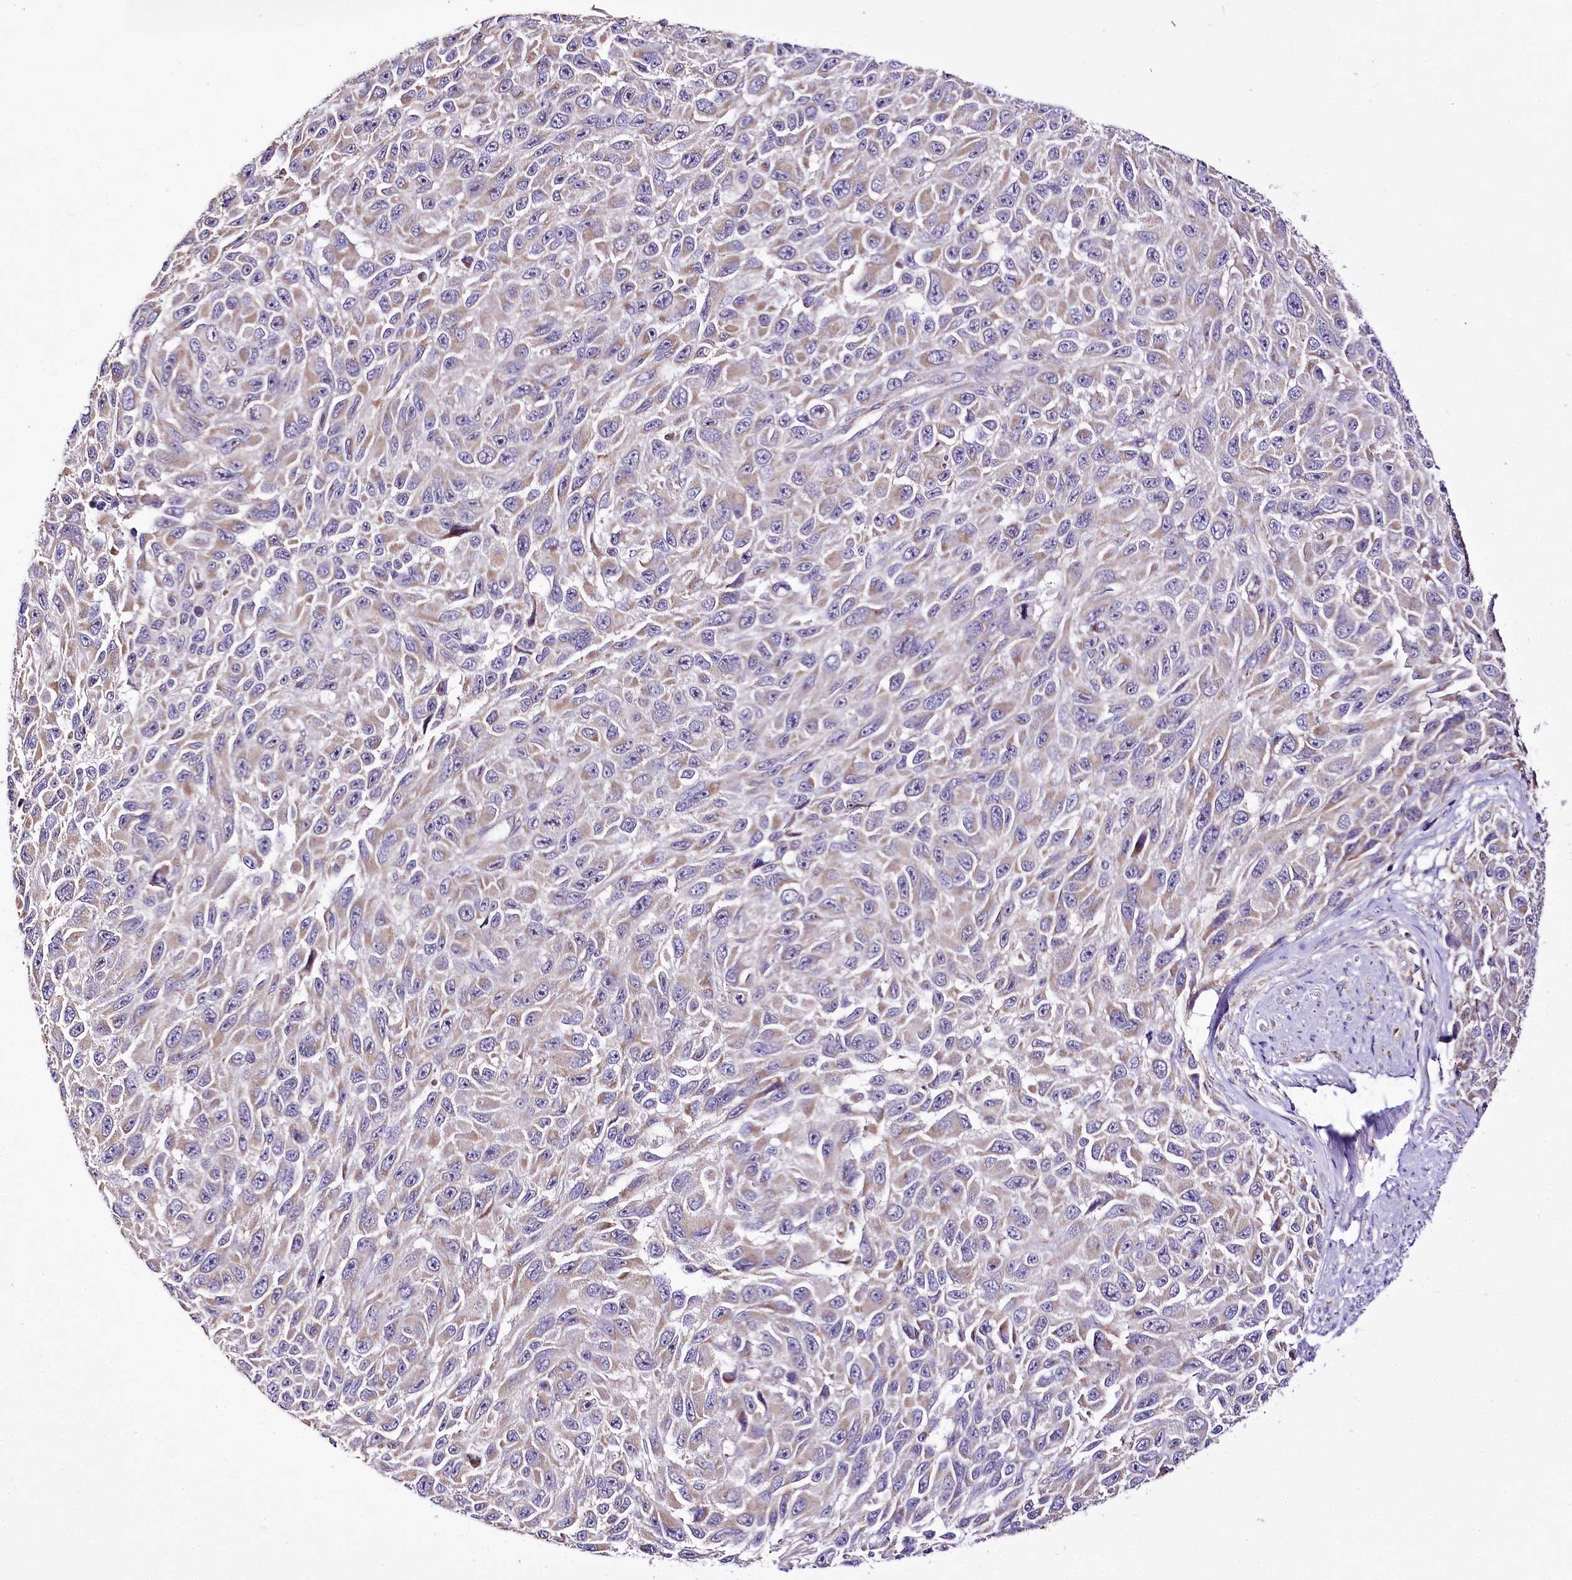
{"staining": {"intensity": "weak", "quantity": "<25%", "location": "cytoplasmic/membranous"}, "tissue": "melanoma", "cell_type": "Tumor cells", "image_type": "cancer", "snomed": [{"axis": "morphology", "description": "Normal tissue, NOS"}, {"axis": "morphology", "description": "Malignant melanoma, NOS"}, {"axis": "topography", "description": "Skin"}], "caption": "Image shows no significant protein expression in tumor cells of melanoma.", "gene": "ATE1", "patient": {"sex": "female", "age": 96}}